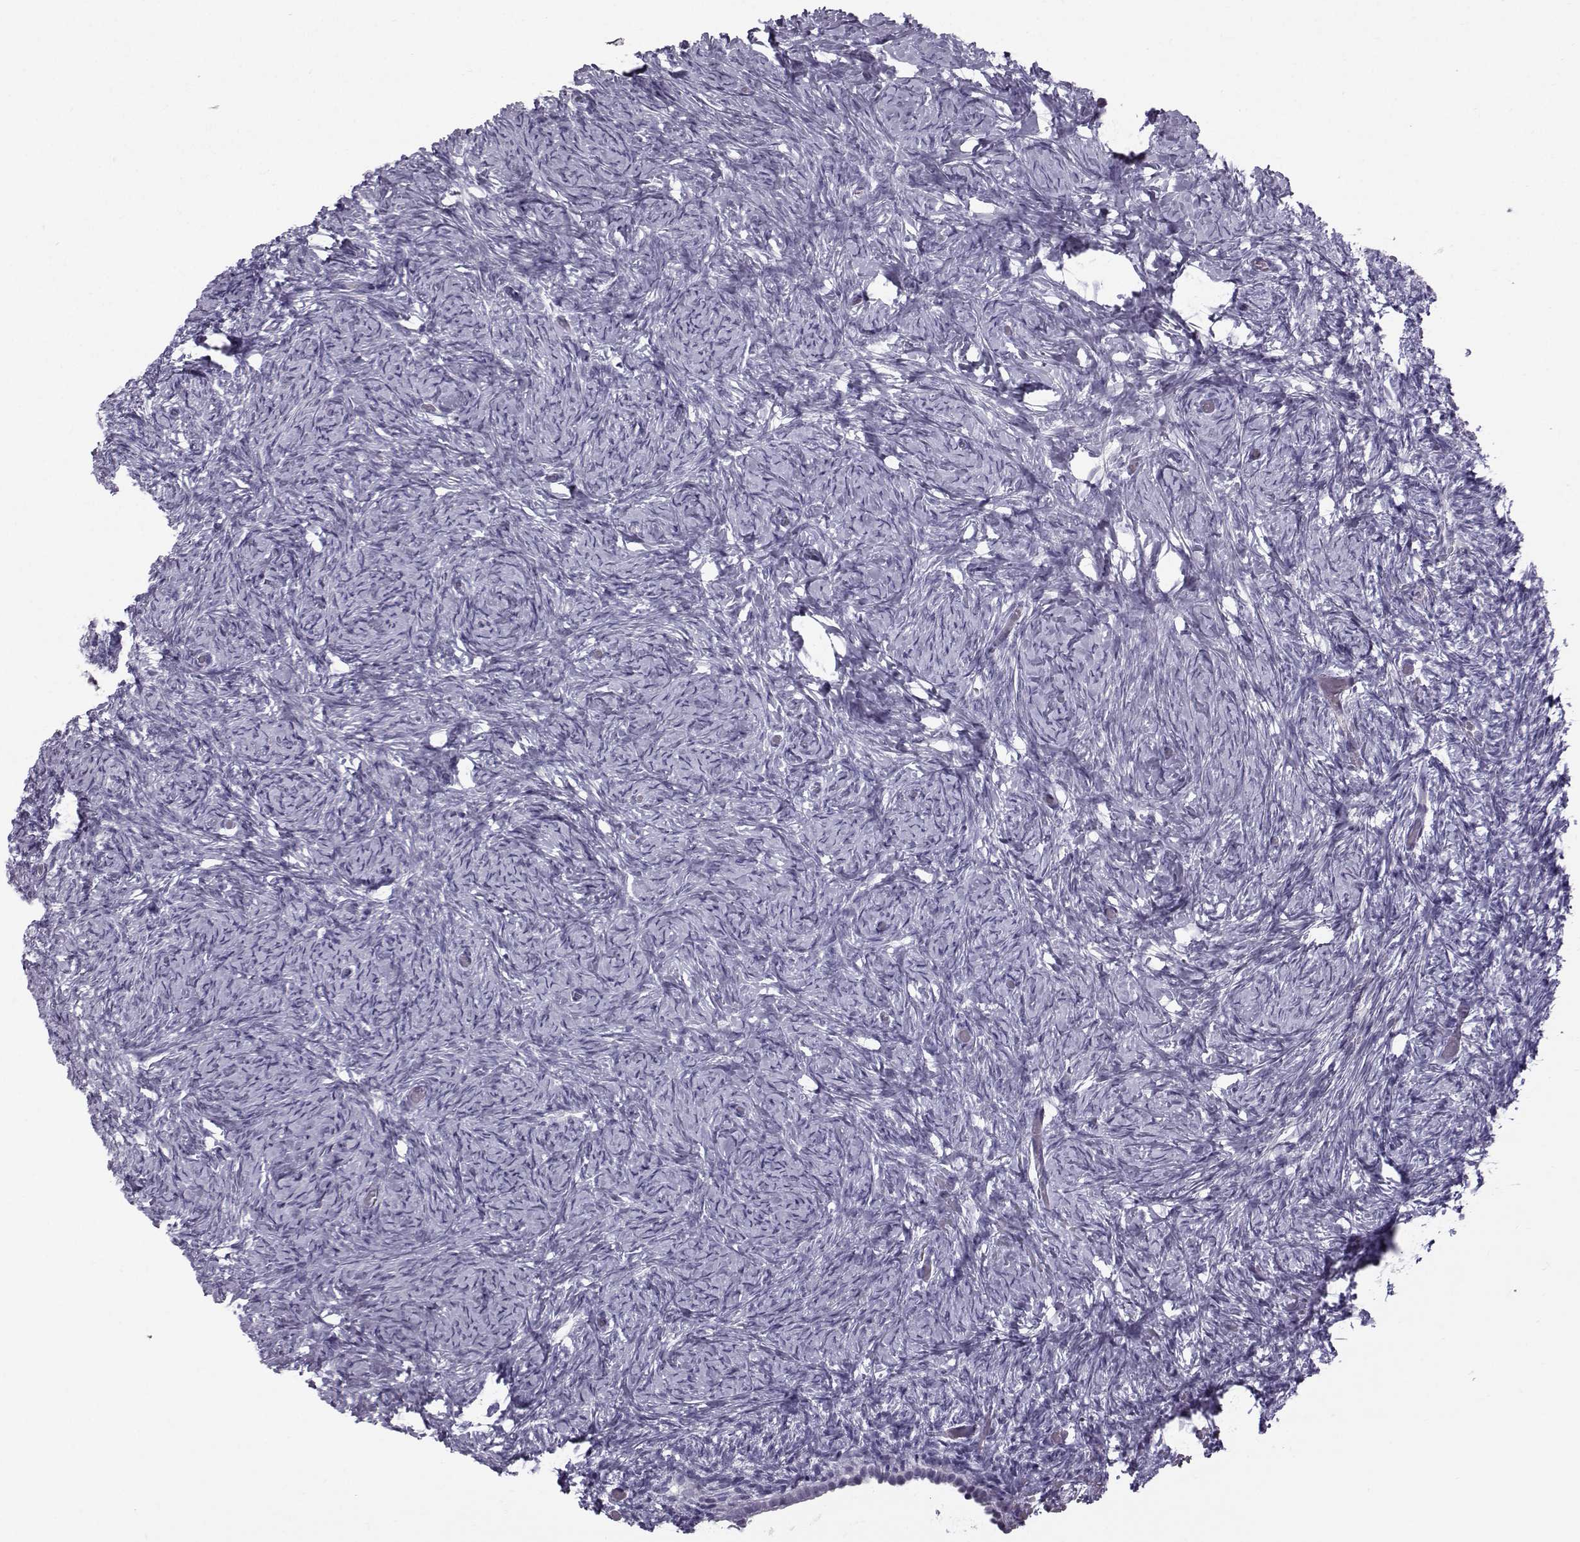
{"staining": {"intensity": "negative", "quantity": "none", "location": "none"}, "tissue": "ovary", "cell_type": "Follicle cells", "image_type": "normal", "snomed": [{"axis": "morphology", "description": "Normal tissue, NOS"}, {"axis": "topography", "description": "Ovary"}], "caption": "Immunohistochemistry histopathology image of unremarkable ovary: ovary stained with DAB exhibits no significant protein expression in follicle cells.", "gene": "DMRT3", "patient": {"sex": "female", "age": 39}}